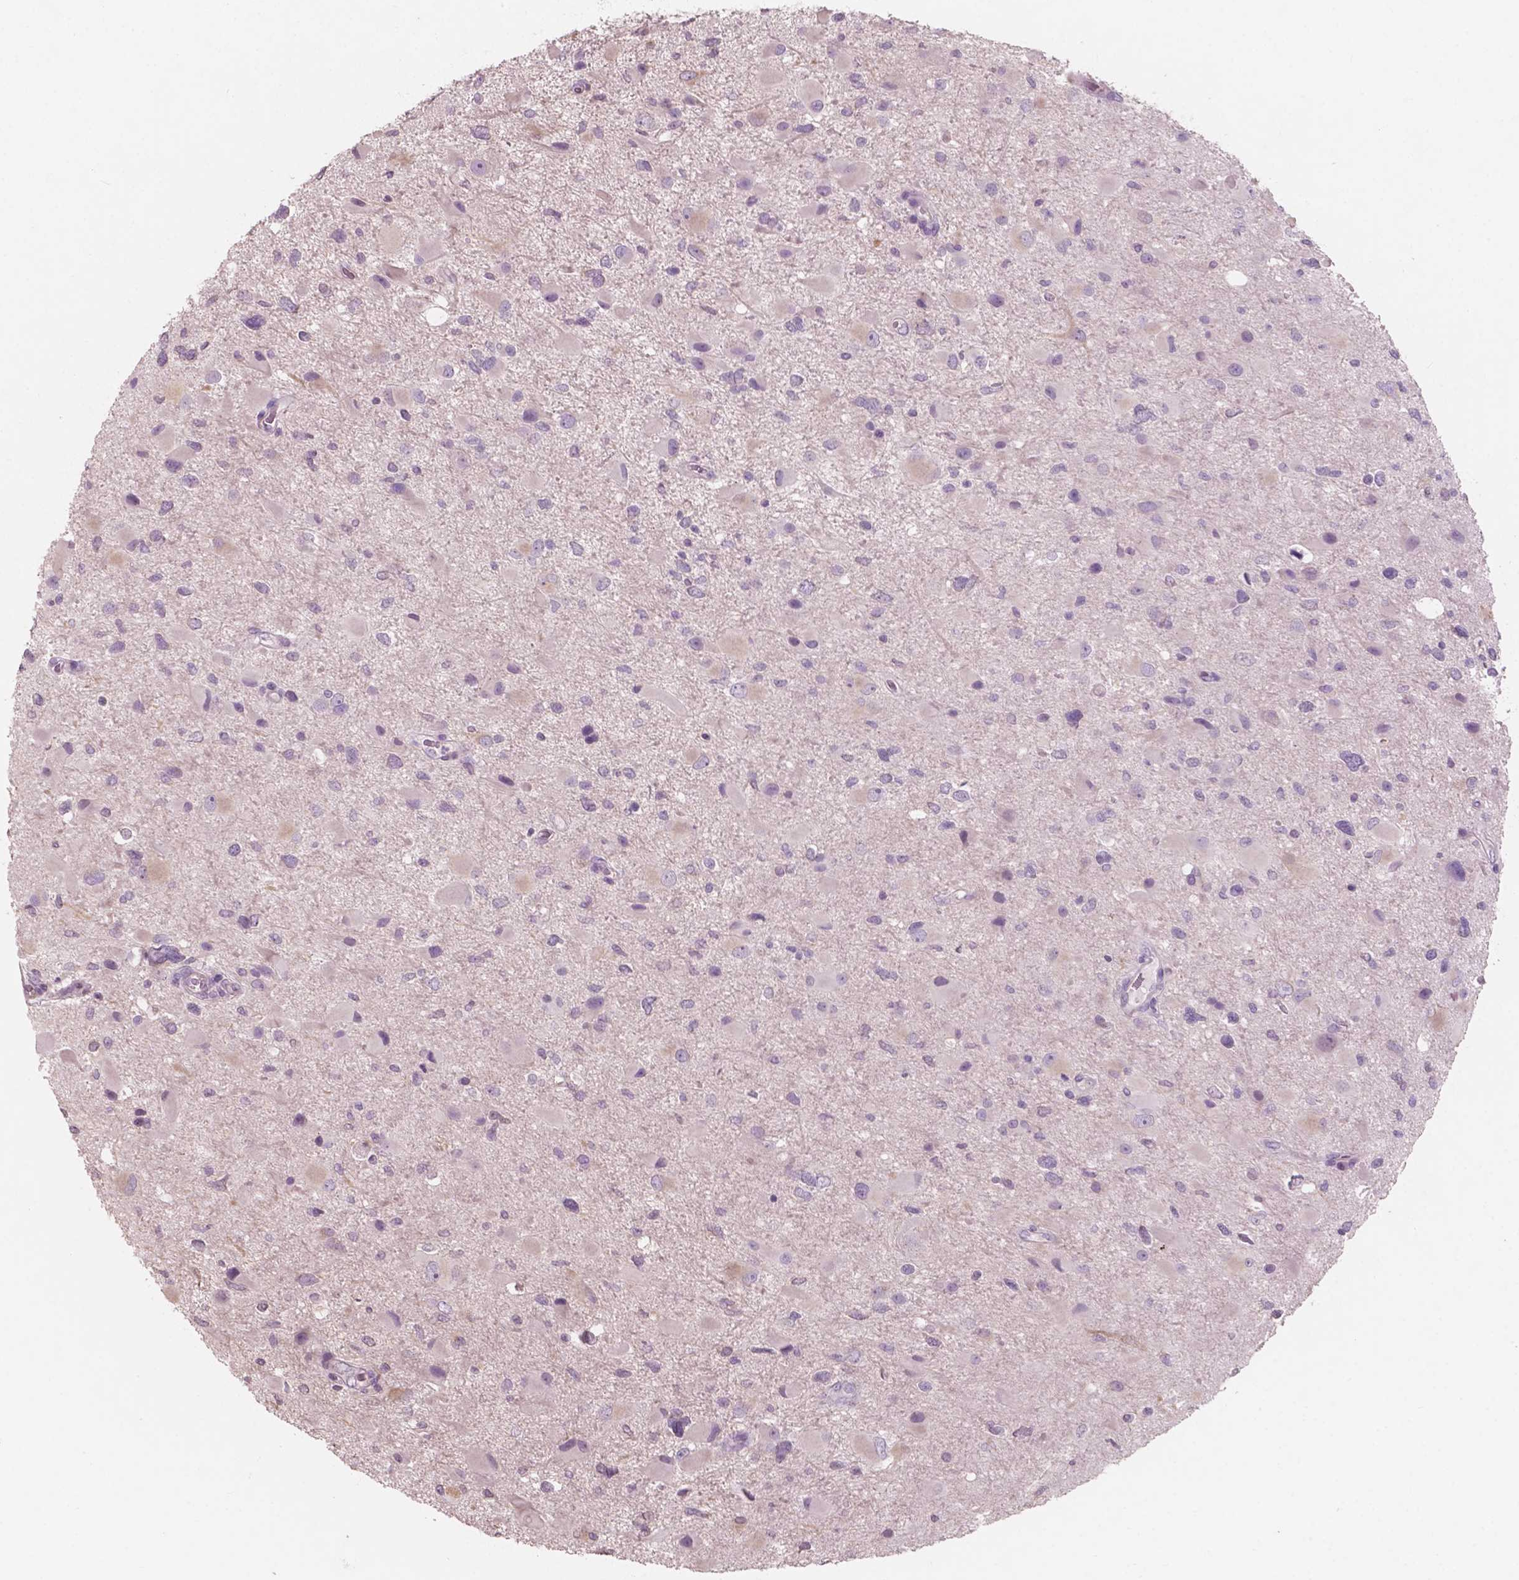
{"staining": {"intensity": "negative", "quantity": "none", "location": "none"}, "tissue": "glioma", "cell_type": "Tumor cells", "image_type": "cancer", "snomed": [{"axis": "morphology", "description": "Glioma, malignant, Low grade"}, {"axis": "topography", "description": "Brain"}], "caption": "Low-grade glioma (malignant) stained for a protein using immunohistochemistry (IHC) reveals no positivity tumor cells.", "gene": "AWAT1", "patient": {"sex": "female", "age": 32}}